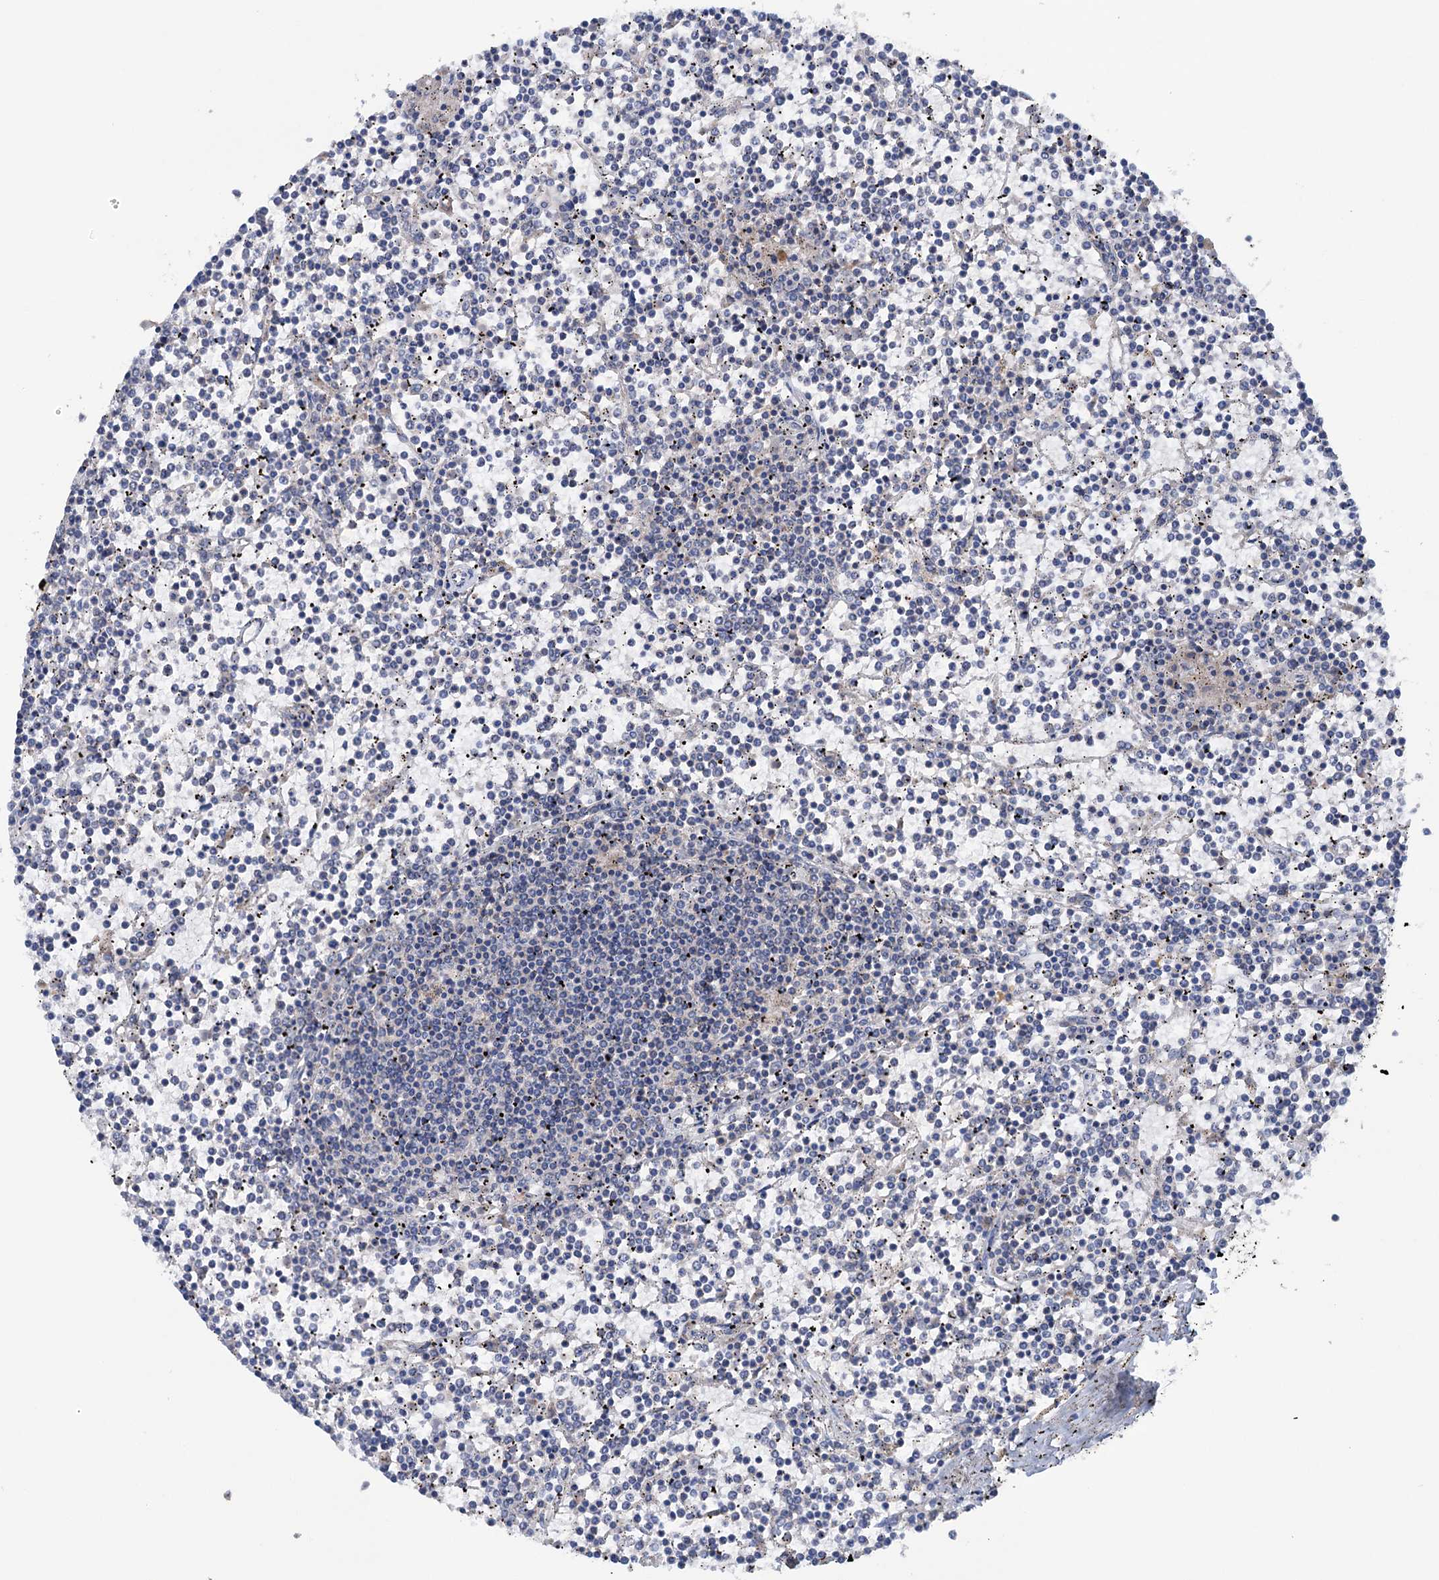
{"staining": {"intensity": "negative", "quantity": "none", "location": "none"}, "tissue": "lymphoma", "cell_type": "Tumor cells", "image_type": "cancer", "snomed": [{"axis": "morphology", "description": "Malignant lymphoma, non-Hodgkin's type, Low grade"}, {"axis": "topography", "description": "Spleen"}], "caption": "The IHC image has no significant positivity in tumor cells of lymphoma tissue.", "gene": "HTR3B", "patient": {"sex": "female", "age": 19}}